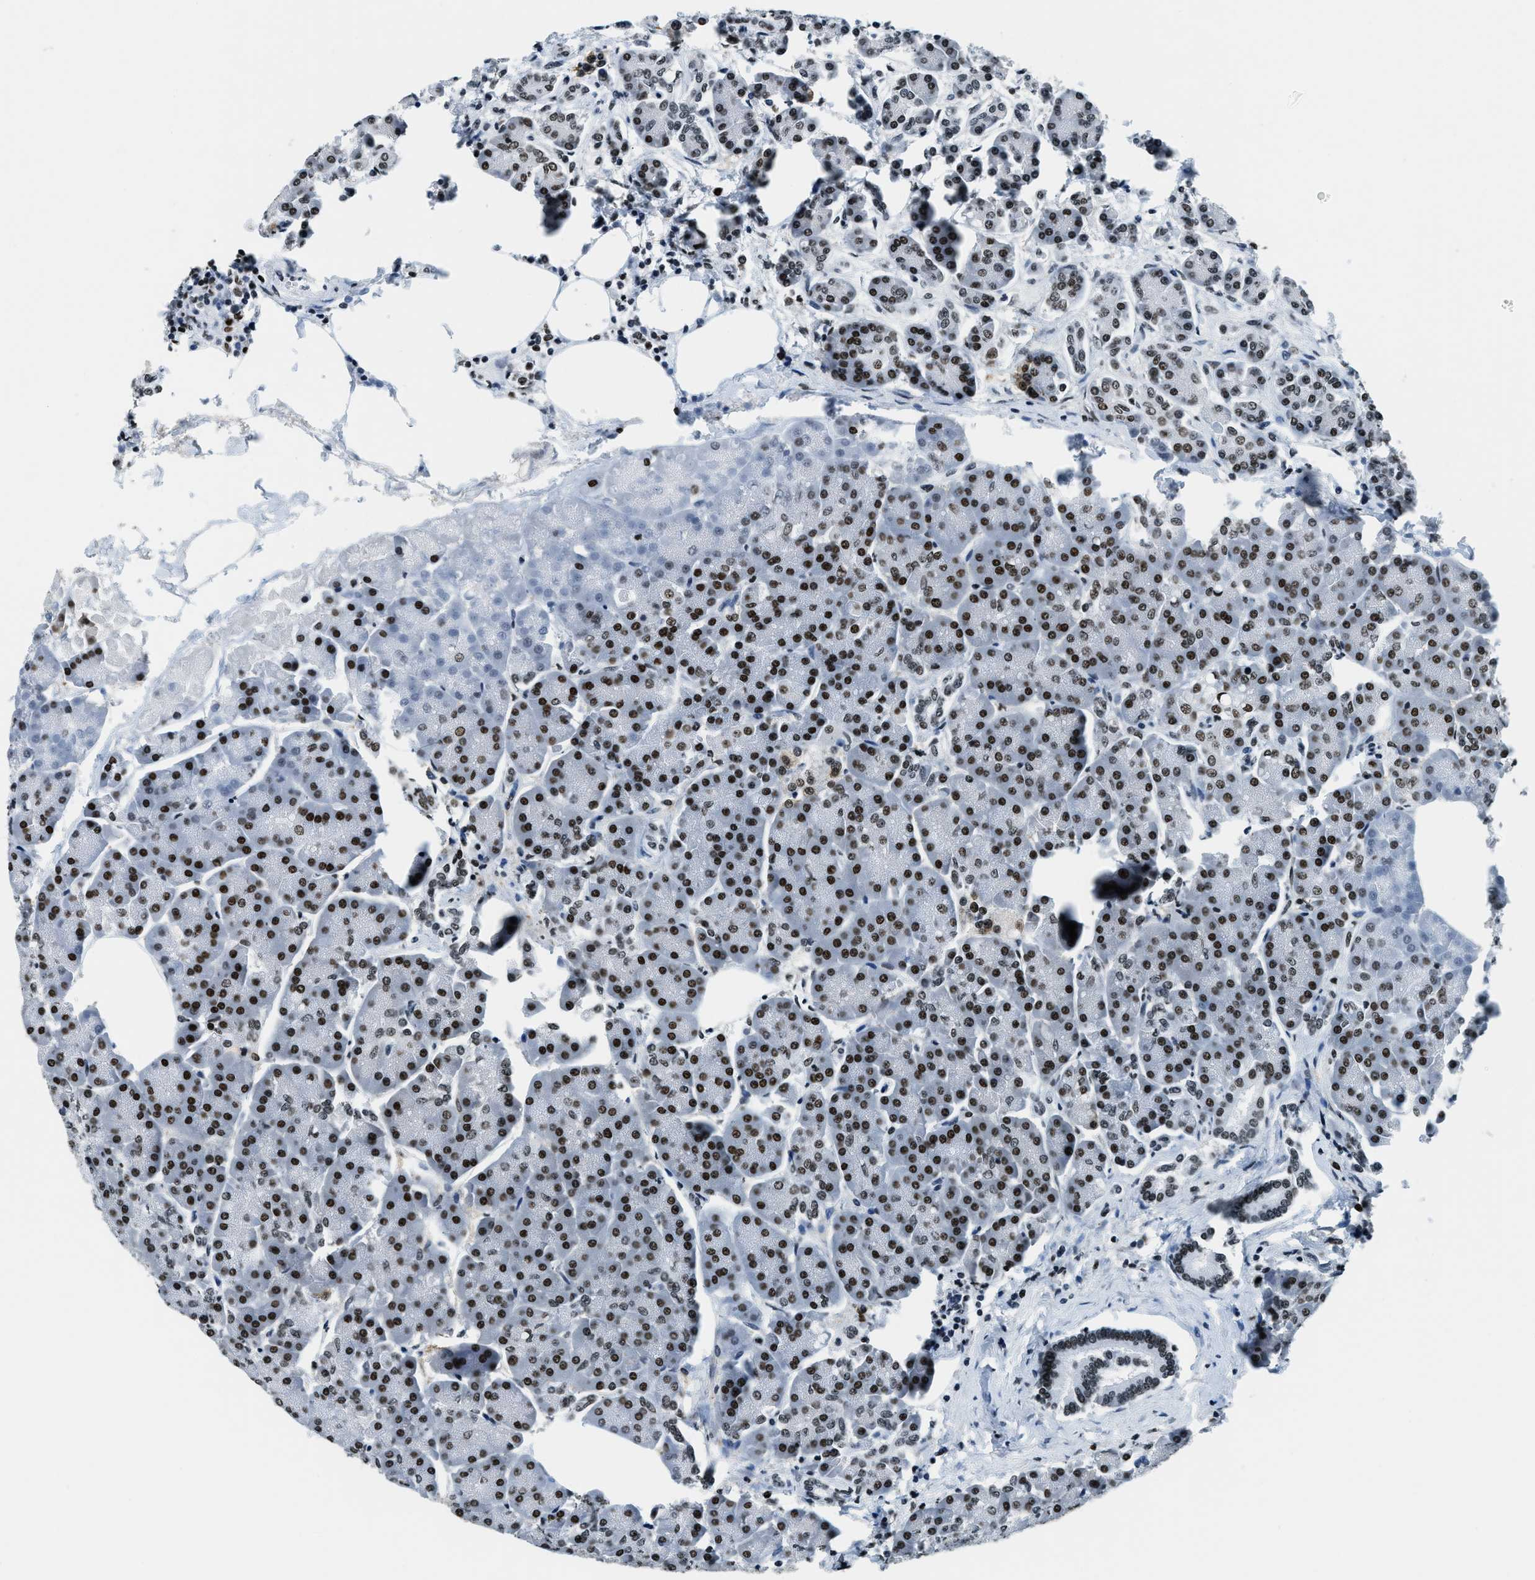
{"staining": {"intensity": "moderate", "quantity": ">75%", "location": "nuclear"}, "tissue": "pancreas", "cell_type": "Exocrine glandular cells", "image_type": "normal", "snomed": [{"axis": "morphology", "description": "Normal tissue, NOS"}, {"axis": "topography", "description": "Pancreas"}], "caption": "IHC micrograph of benign pancreas: pancreas stained using IHC displays medium levels of moderate protein expression localized specifically in the nuclear of exocrine glandular cells, appearing as a nuclear brown color.", "gene": "TOP1", "patient": {"sex": "female", "age": 70}}